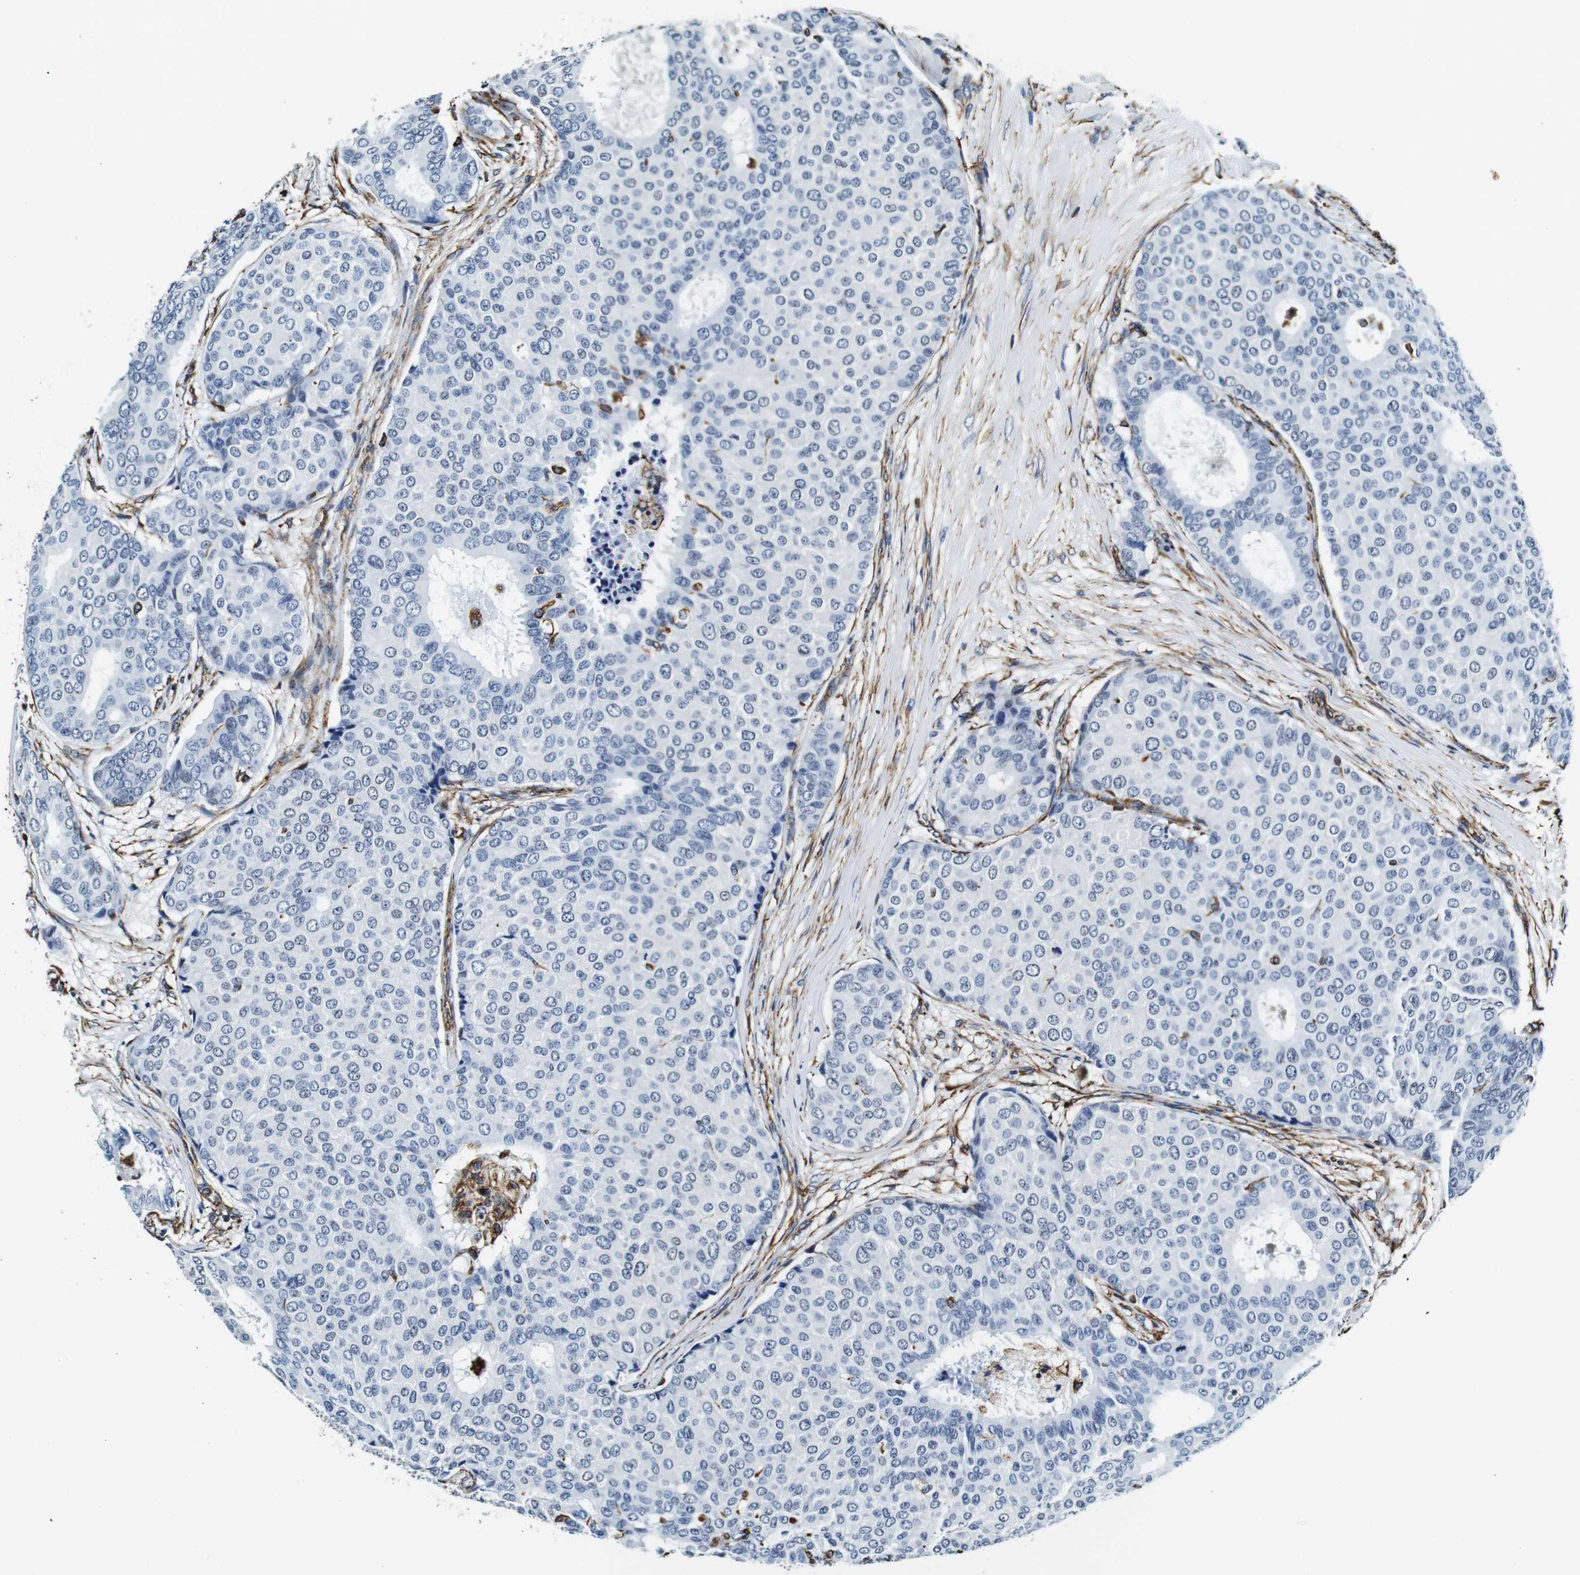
{"staining": {"intensity": "negative", "quantity": "none", "location": "none"}, "tissue": "breast cancer", "cell_type": "Tumor cells", "image_type": "cancer", "snomed": [{"axis": "morphology", "description": "Duct carcinoma"}, {"axis": "topography", "description": "Breast"}], "caption": "DAB (3,3'-diaminobenzidine) immunohistochemical staining of breast cancer reveals no significant positivity in tumor cells.", "gene": "GJE1", "patient": {"sex": "female", "age": 75}}